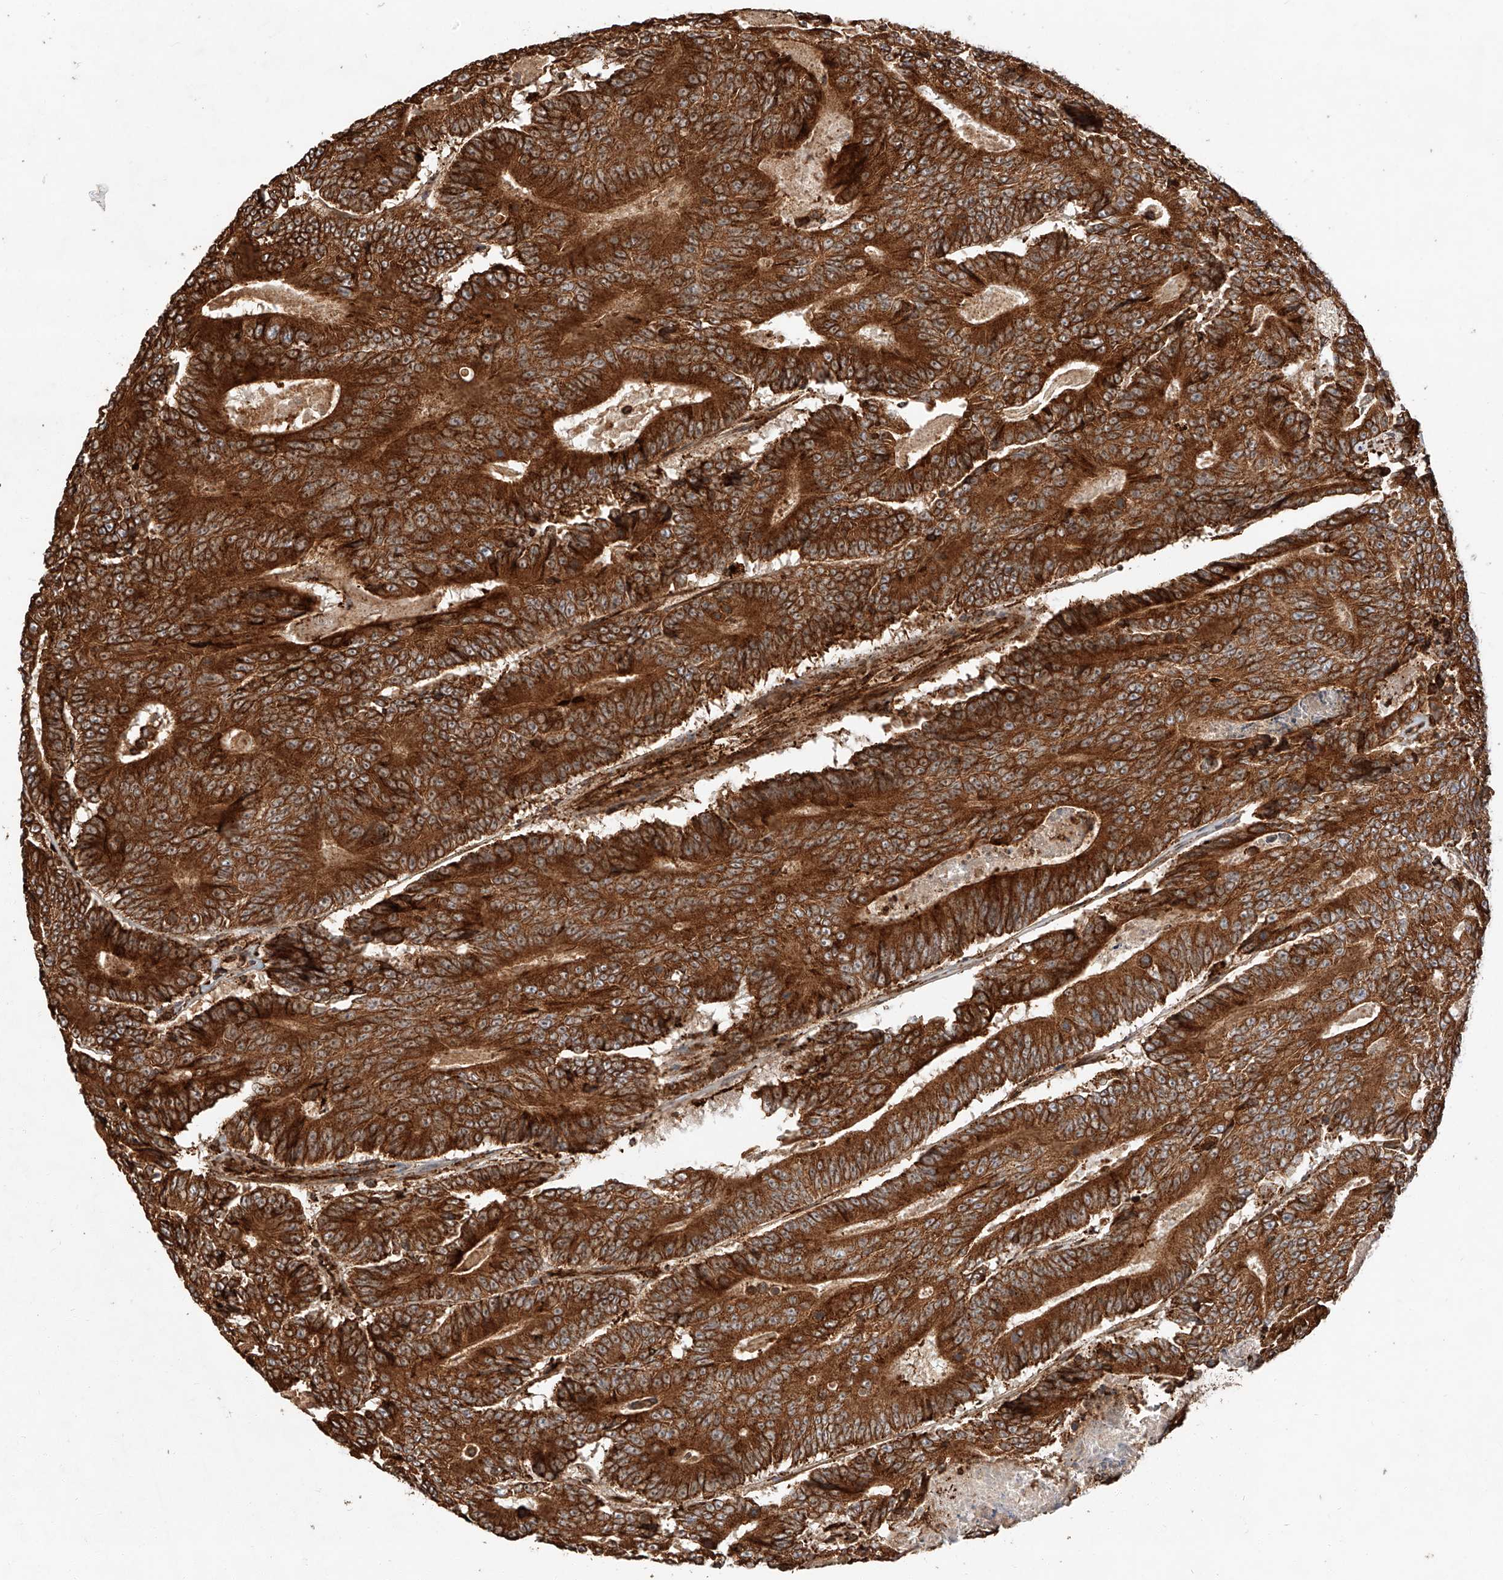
{"staining": {"intensity": "strong", "quantity": ">75%", "location": "cytoplasmic/membranous"}, "tissue": "colorectal cancer", "cell_type": "Tumor cells", "image_type": "cancer", "snomed": [{"axis": "morphology", "description": "Adenocarcinoma, NOS"}, {"axis": "topography", "description": "Colon"}], "caption": "High-power microscopy captured an immunohistochemistry (IHC) histopathology image of colorectal adenocarcinoma, revealing strong cytoplasmic/membranous staining in about >75% of tumor cells.", "gene": "ZNF84", "patient": {"sex": "male", "age": 83}}